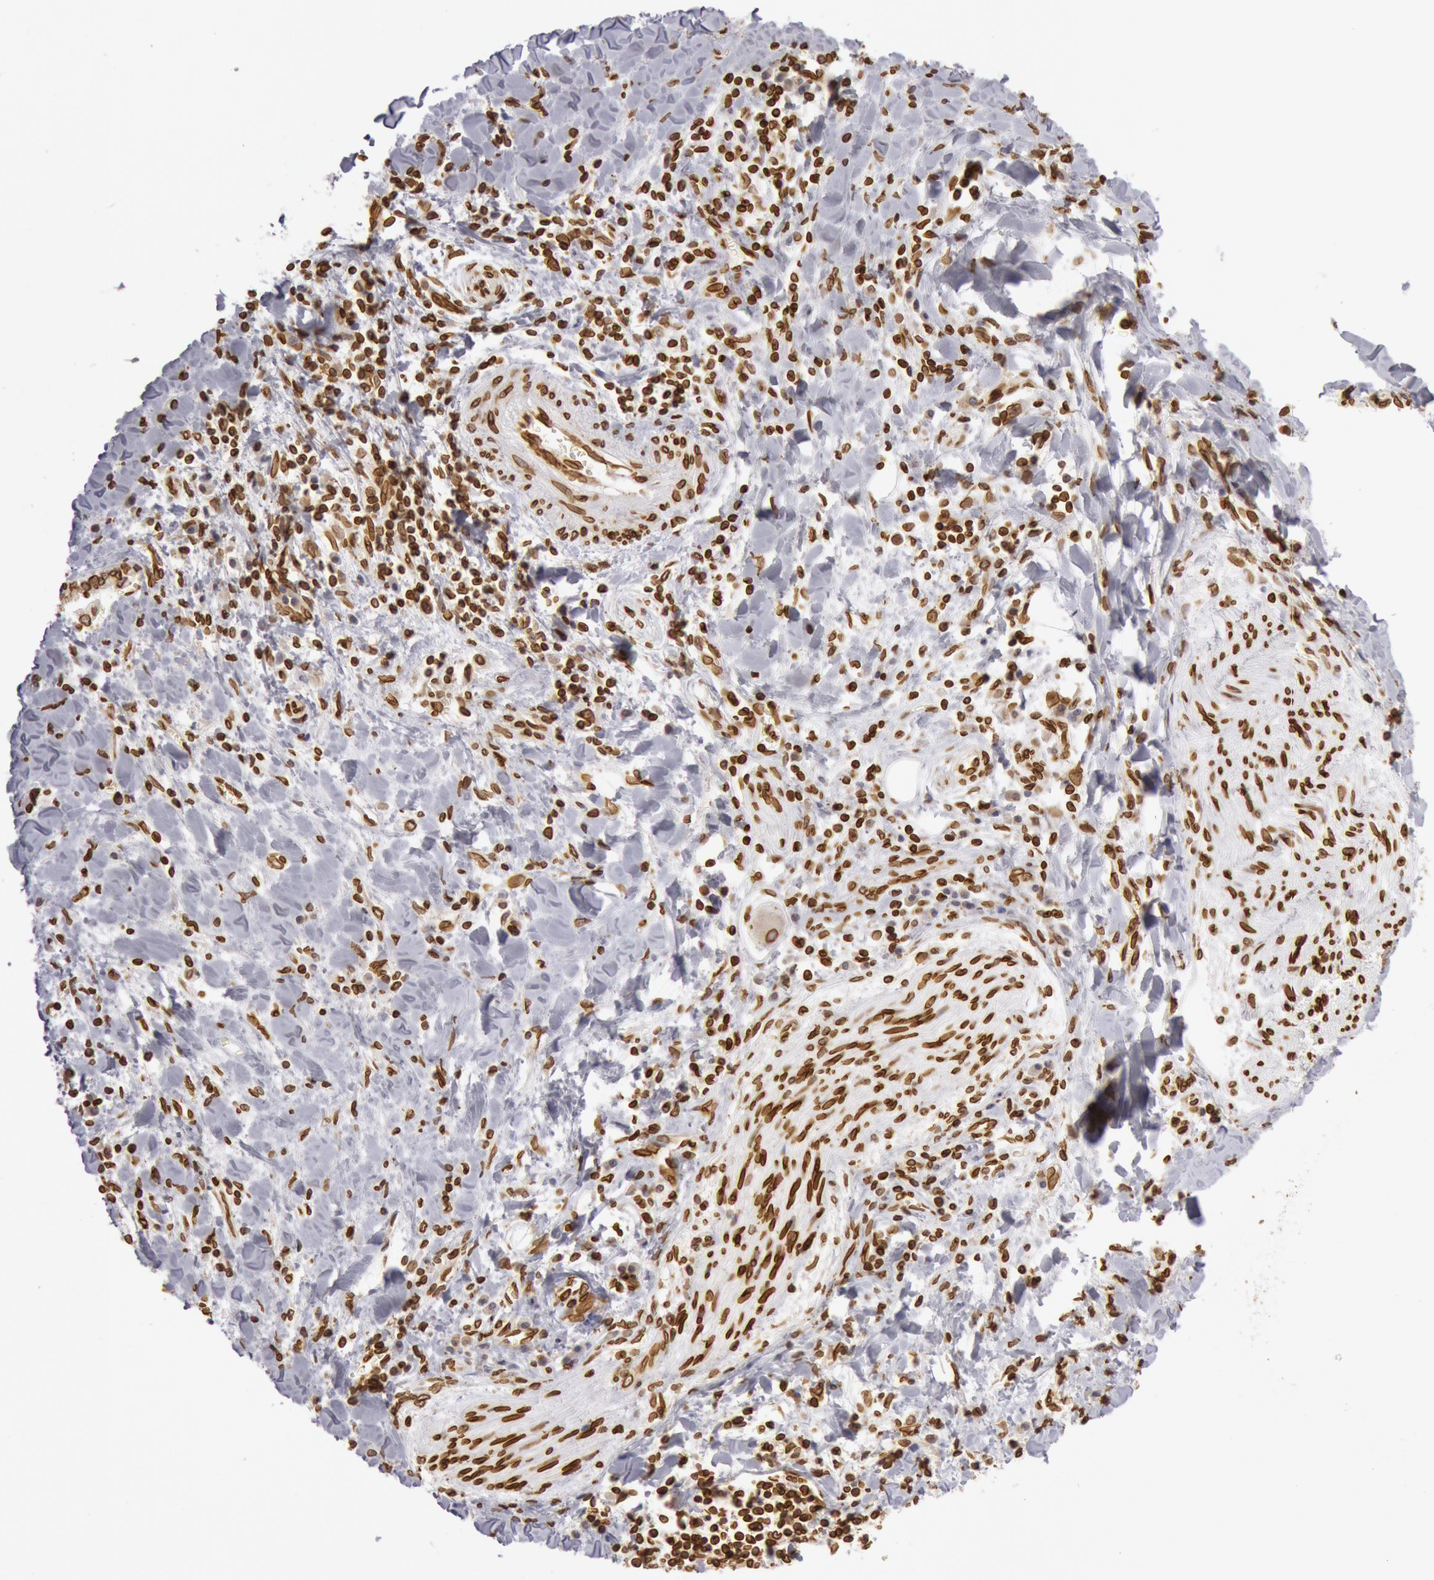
{"staining": {"intensity": "moderate", "quantity": ">75%", "location": "cytoplasmic/membranous,nuclear"}, "tissue": "liver cancer", "cell_type": "Tumor cells", "image_type": "cancer", "snomed": [{"axis": "morphology", "description": "Cholangiocarcinoma"}, {"axis": "topography", "description": "Liver"}], "caption": "Immunohistochemical staining of liver cancer shows medium levels of moderate cytoplasmic/membranous and nuclear protein staining in about >75% of tumor cells.", "gene": "SUN2", "patient": {"sex": "male", "age": 57}}